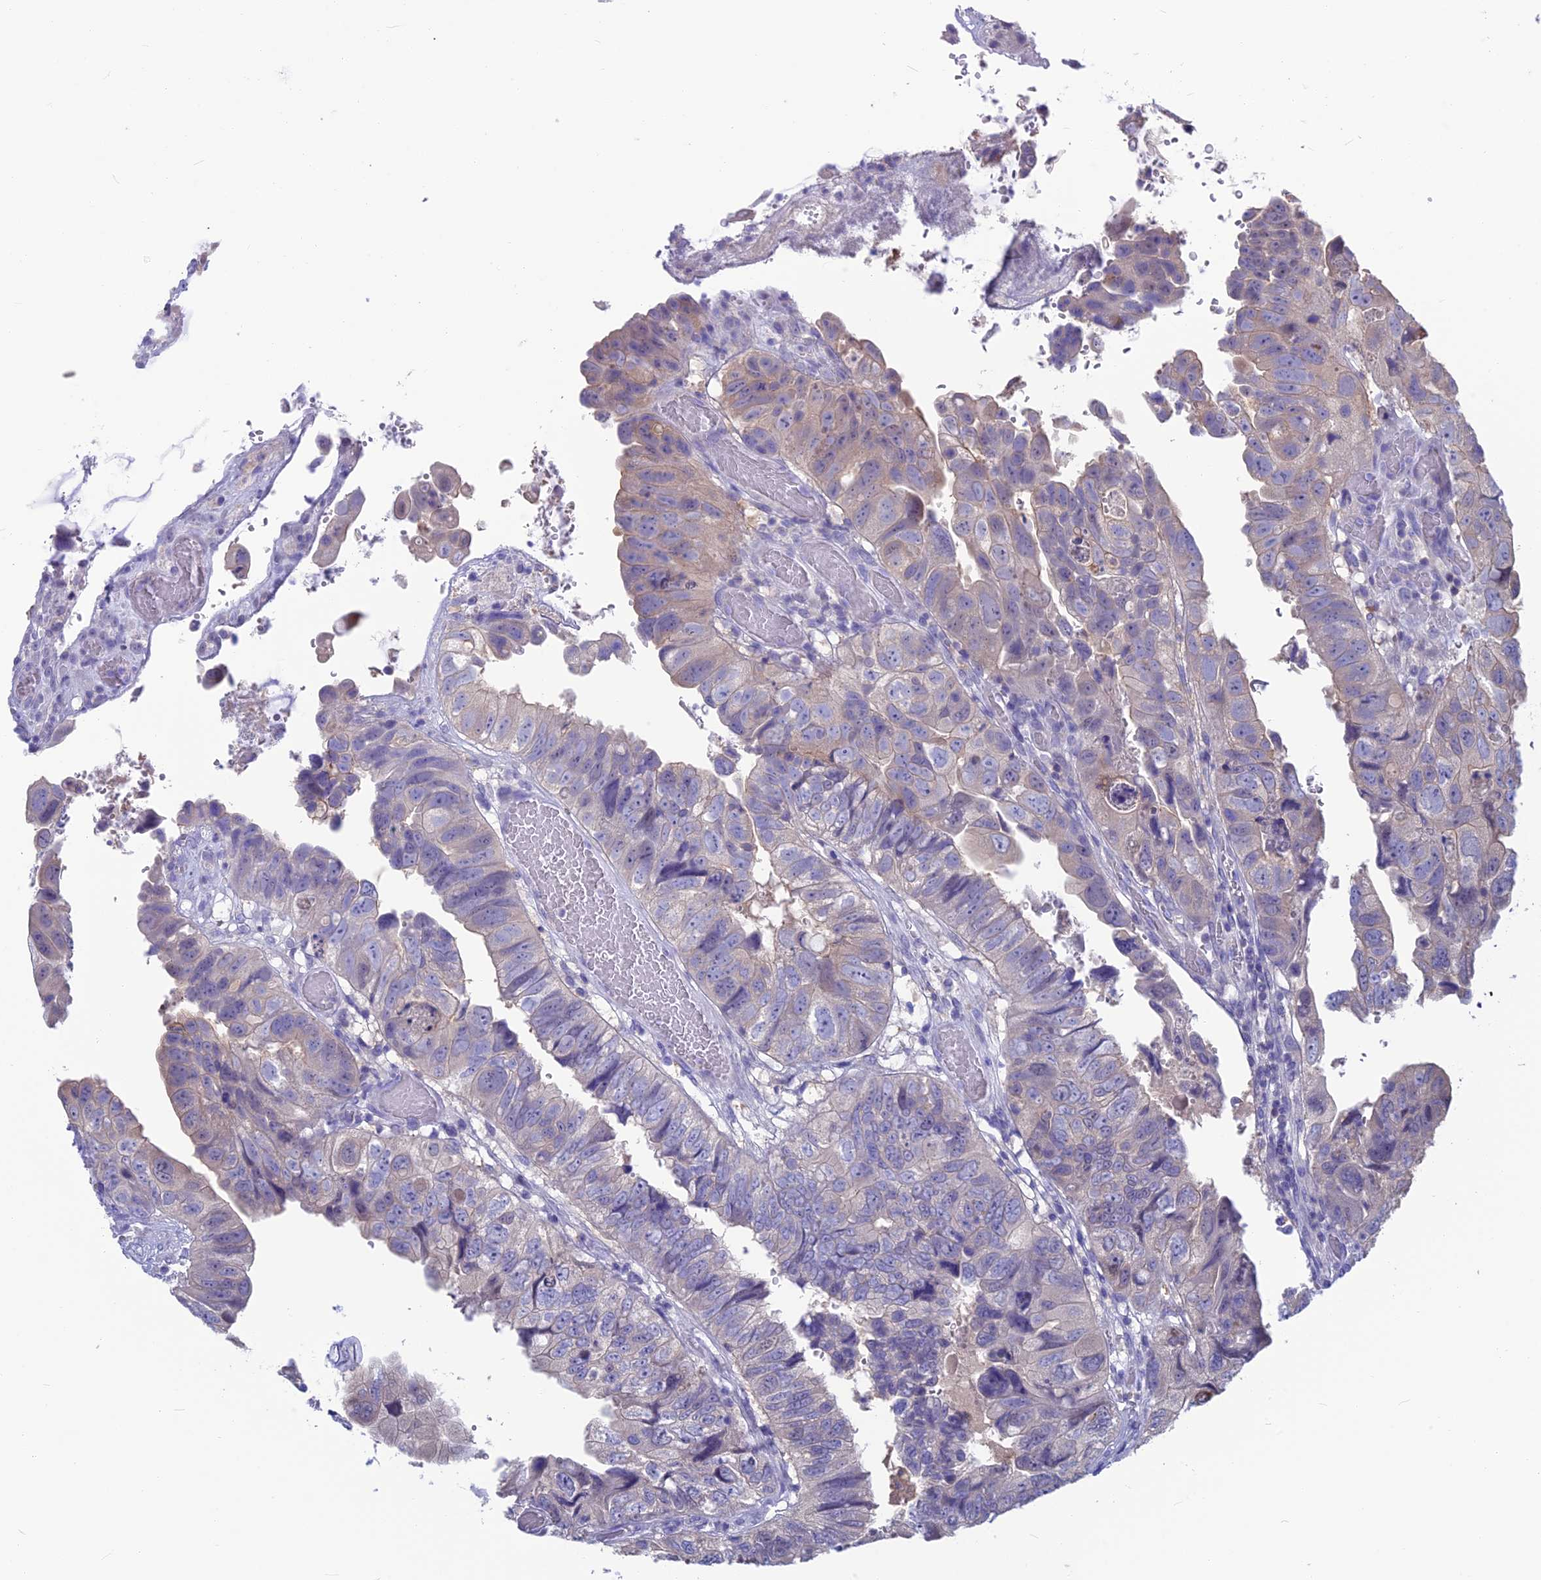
{"staining": {"intensity": "negative", "quantity": "none", "location": "none"}, "tissue": "colorectal cancer", "cell_type": "Tumor cells", "image_type": "cancer", "snomed": [{"axis": "morphology", "description": "Adenocarcinoma, NOS"}, {"axis": "topography", "description": "Rectum"}], "caption": "This histopathology image is of colorectal cancer (adenocarcinoma) stained with immunohistochemistry to label a protein in brown with the nuclei are counter-stained blue. There is no expression in tumor cells. (DAB (3,3'-diaminobenzidine) IHC, high magnification).", "gene": "SNAP91", "patient": {"sex": "male", "age": 63}}